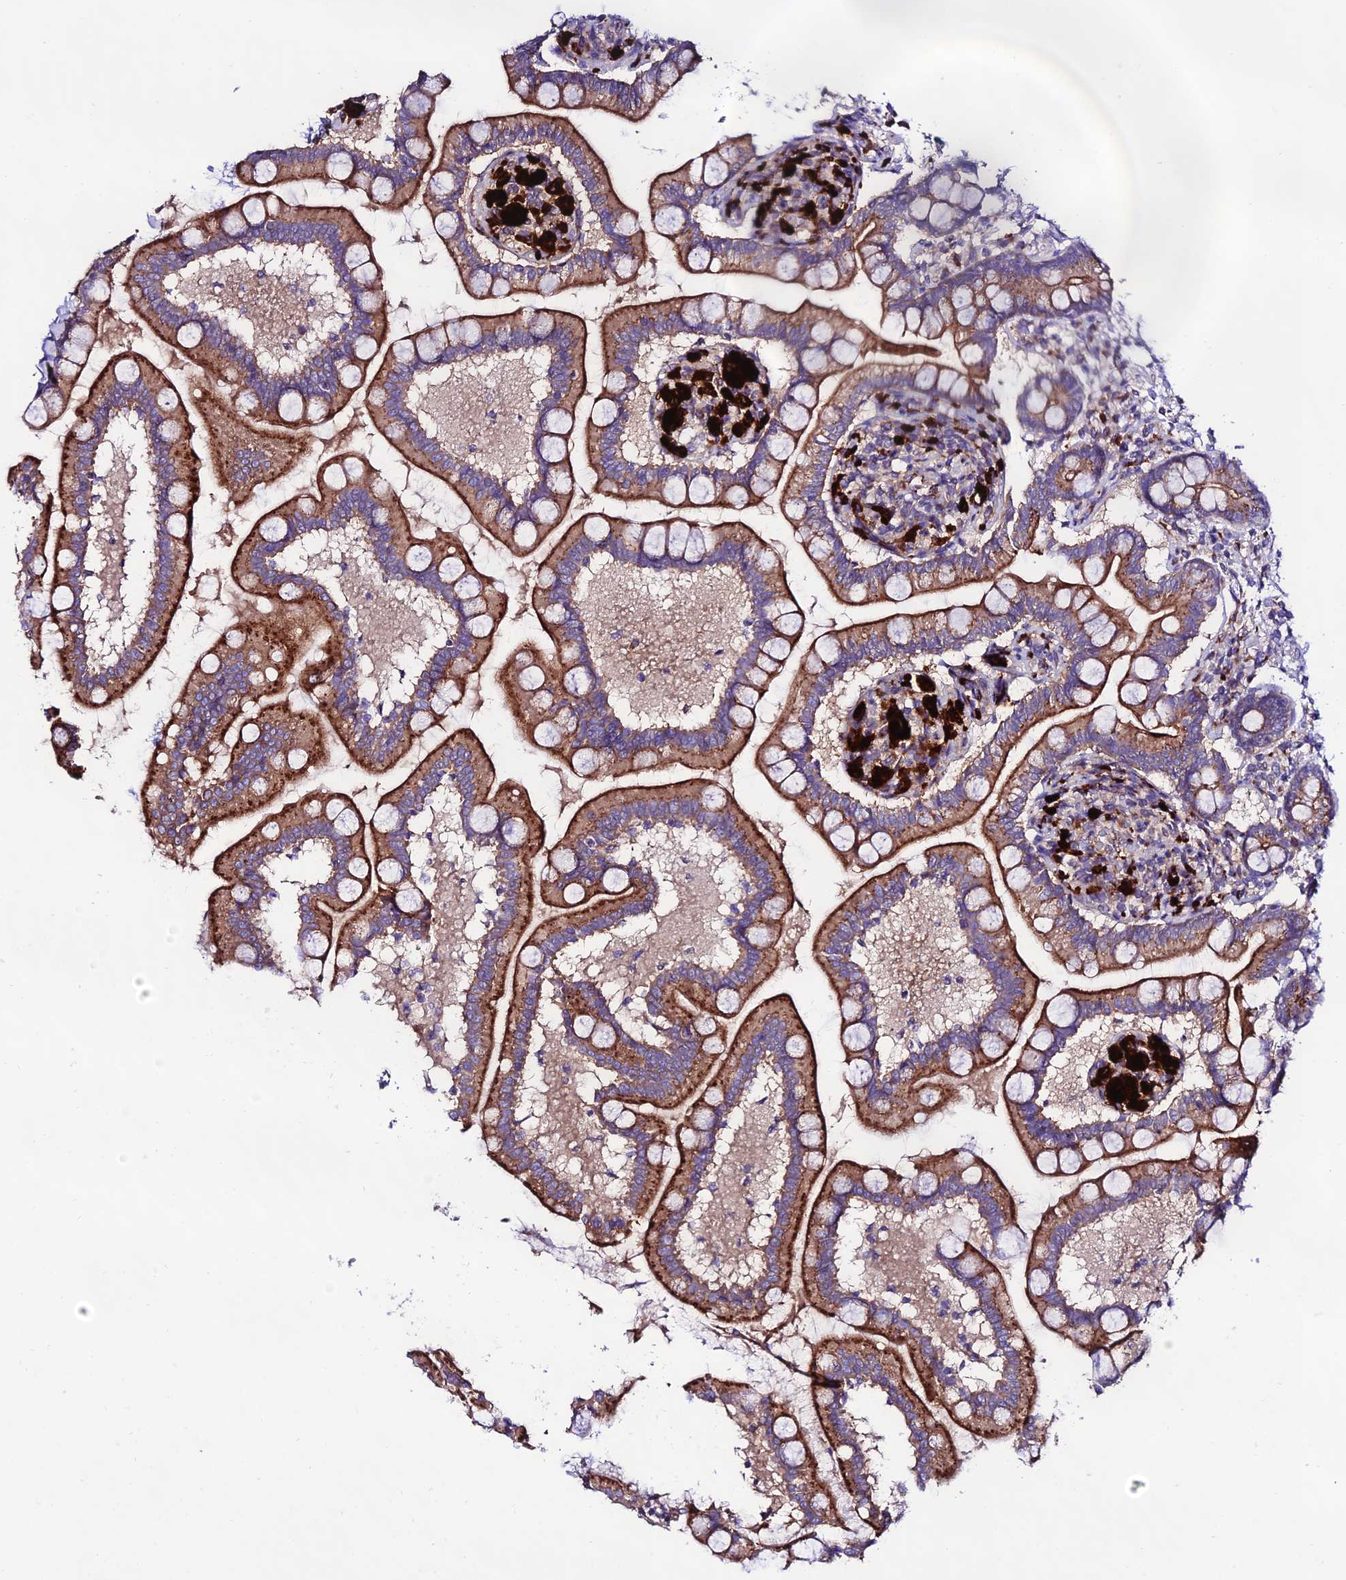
{"staining": {"intensity": "strong", "quantity": ">75%", "location": "cytoplasmic/membranous"}, "tissue": "small intestine", "cell_type": "Glandular cells", "image_type": "normal", "snomed": [{"axis": "morphology", "description": "Normal tissue, NOS"}, {"axis": "topography", "description": "Small intestine"}], "caption": "Immunohistochemistry (DAB (3,3'-diaminobenzidine)) staining of normal small intestine shows strong cytoplasmic/membranous protein staining in approximately >75% of glandular cells. Nuclei are stained in blue.", "gene": "LACTB2", "patient": {"sex": "female", "age": 64}}